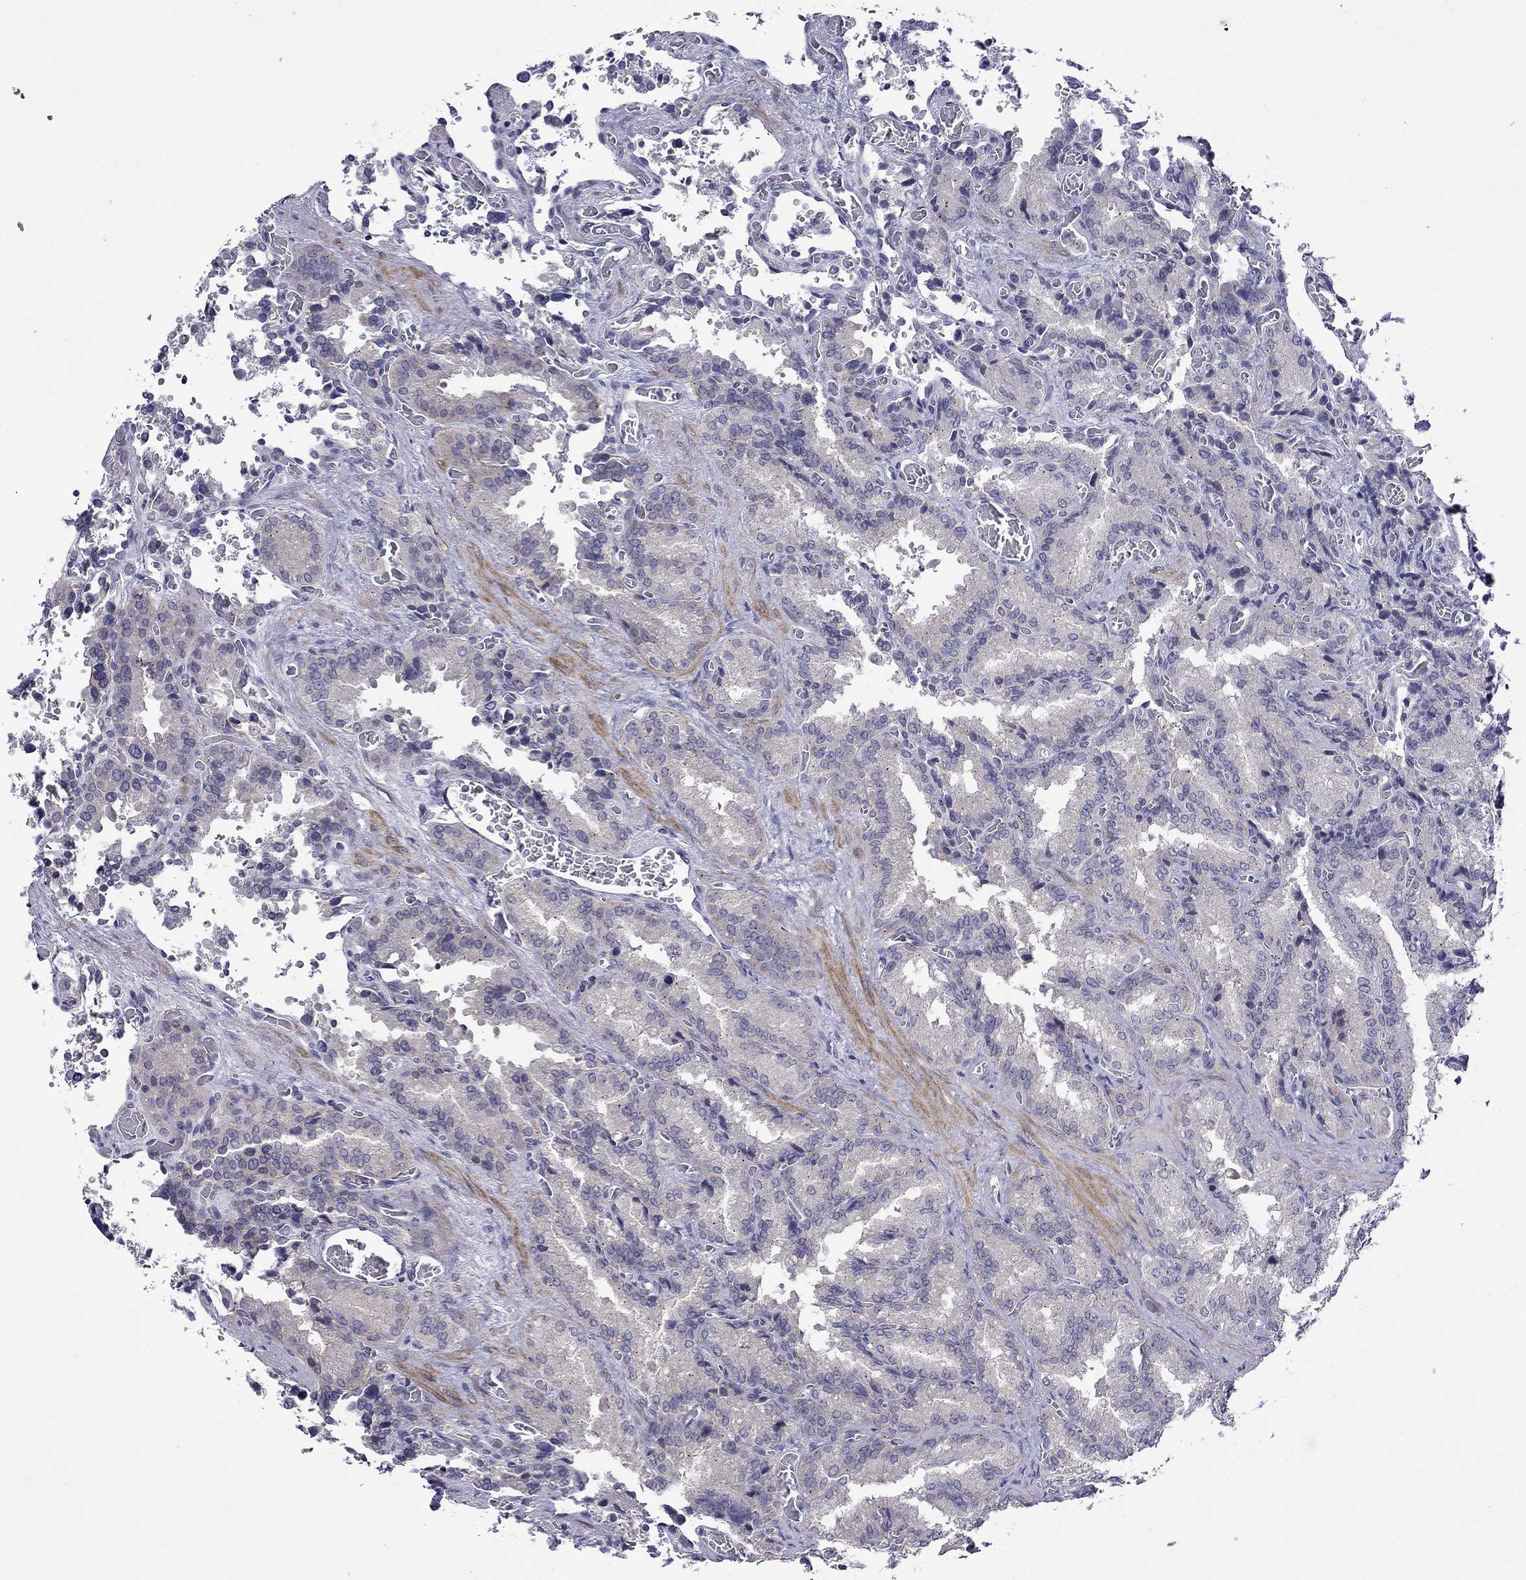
{"staining": {"intensity": "negative", "quantity": "none", "location": "none"}, "tissue": "seminal vesicle", "cell_type": "Glandular cells", "image_type": "normal", "snomed": [{"axis": "morphology", "description": "Normal tissue, NOS"}, {"axis": "topography", "description": "Seminal veicle"}], "caption": "This image is of normal seminal vesicle stained with immunohistochemistry (IHC) to label a protein in brown with the nuclei are counter-stained blue. There is no positivity in glandular cells.", "gene": "PRR18", "patient": {"sex": "male", "age": 37}}